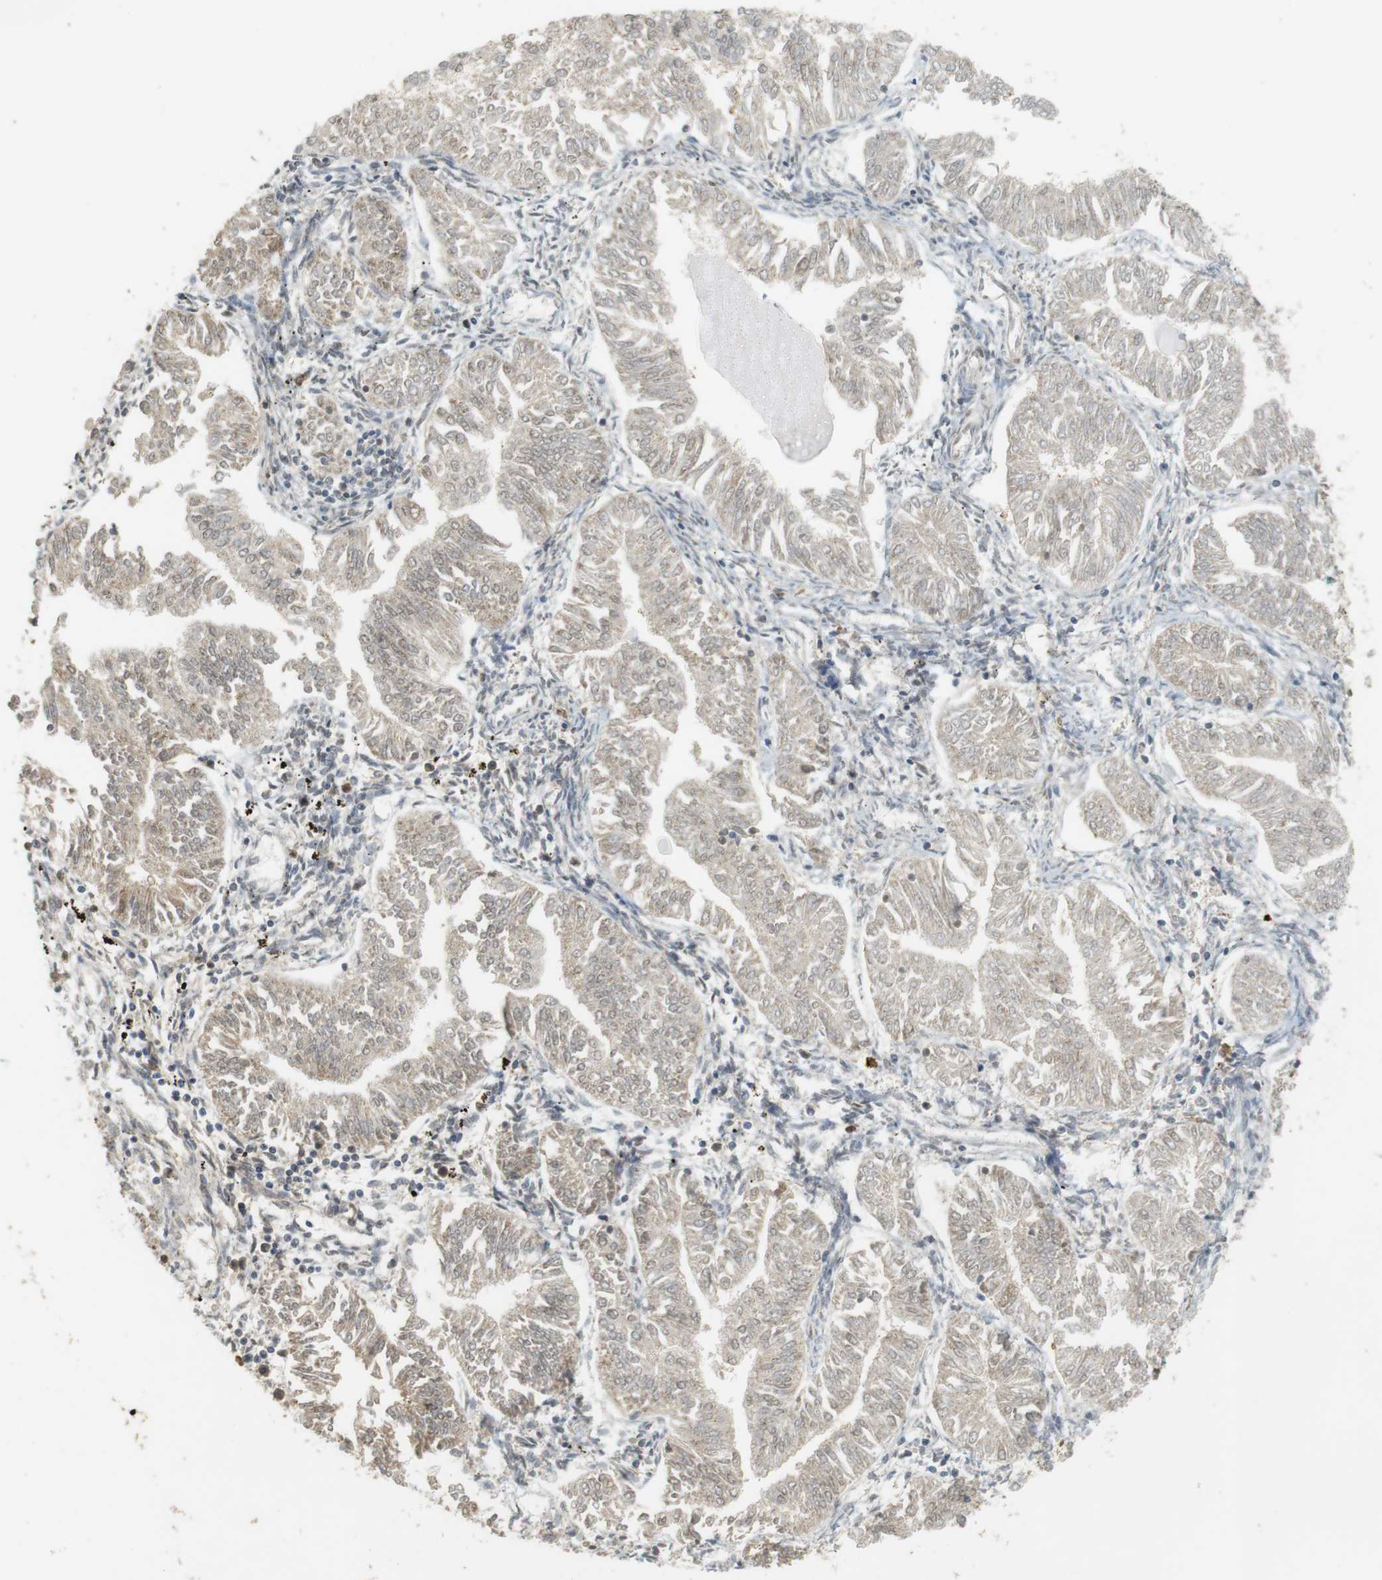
{"staining": {"intensity": "weak", "quantity": "25%-75%", "location": "cytoplasmic/membranous"}, "tissue": "endometrial cancer", "cell_type": "Tumor cells", "image_type": "cancer", "snomed": [{"axis": "morphology", "description": "Adenocarcinoma, NOS"}, {"axis": "topography", "description": "Endometrium"}], "caption": "Immunohistochemical staining of endometrial adenocarcinoma displays low levels of weak cytoplasmic/membranous protein positivity in about 25%-75% of tumor cells. The staining is performed using DAB (3,3'-diaminobenzidine) brown chromogen to label protein expression. The nuclei are counter-stained blue using hematoxylin.", "gene": "TTK", "patient": {"sex": "female", "age": 53}}